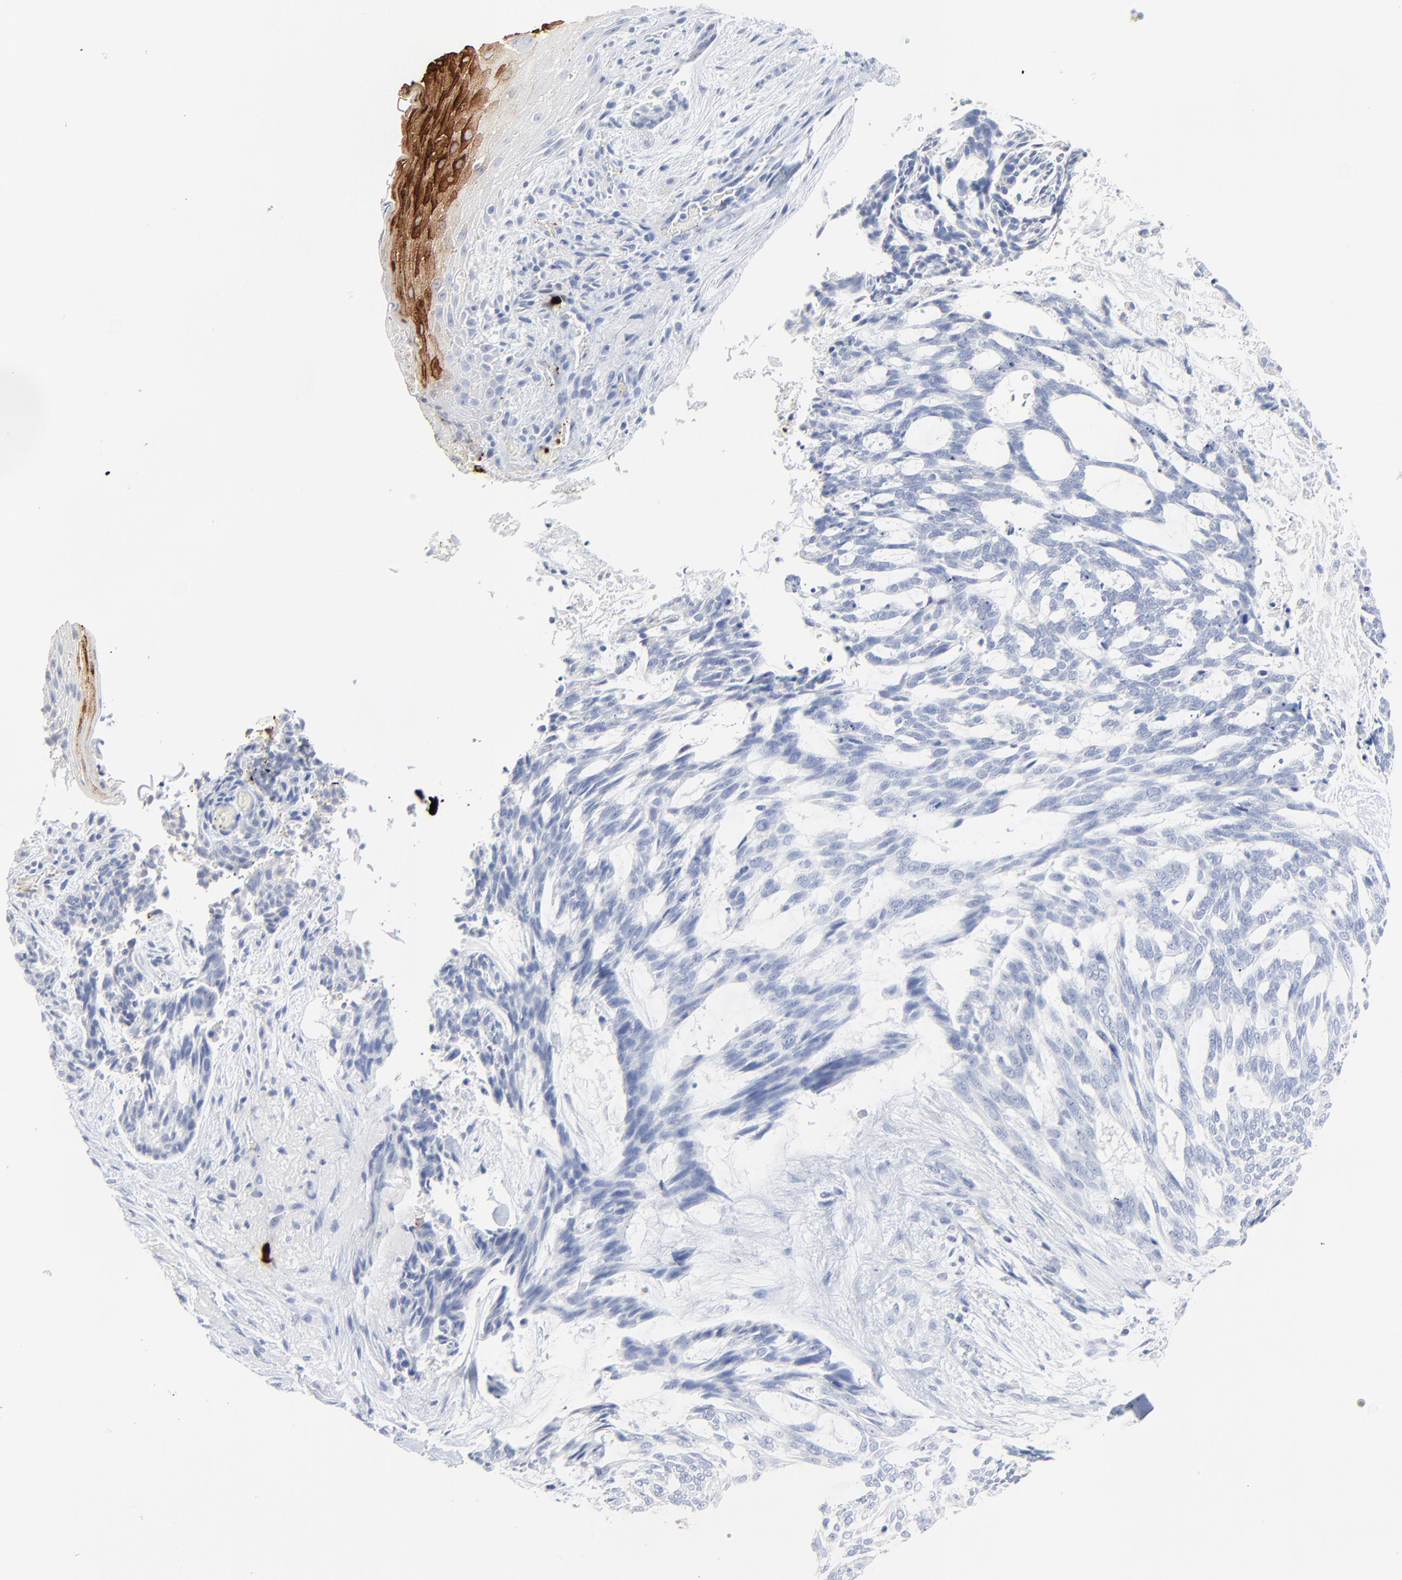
{"staining": {"intensity": "negative", "quantity": "none", "location": "none"}, "tissue": "skin cancer", "cell_type": "Tumor cells", "image_type": "cancer", "snomed": [{"axis": "morphology", "description": "Normal tissue, NOS"}, {"axis": "morphology", "description": "Basal cell carcinoma"}, {"axis": "topography", "description": "Skin"}], "caption": "Image shows no protein staining in tumor cells of skin cancer (basal cell carcinoma) tissue.", "gene": "LCN2", "patient": {"sex": "female", "age": 71}}